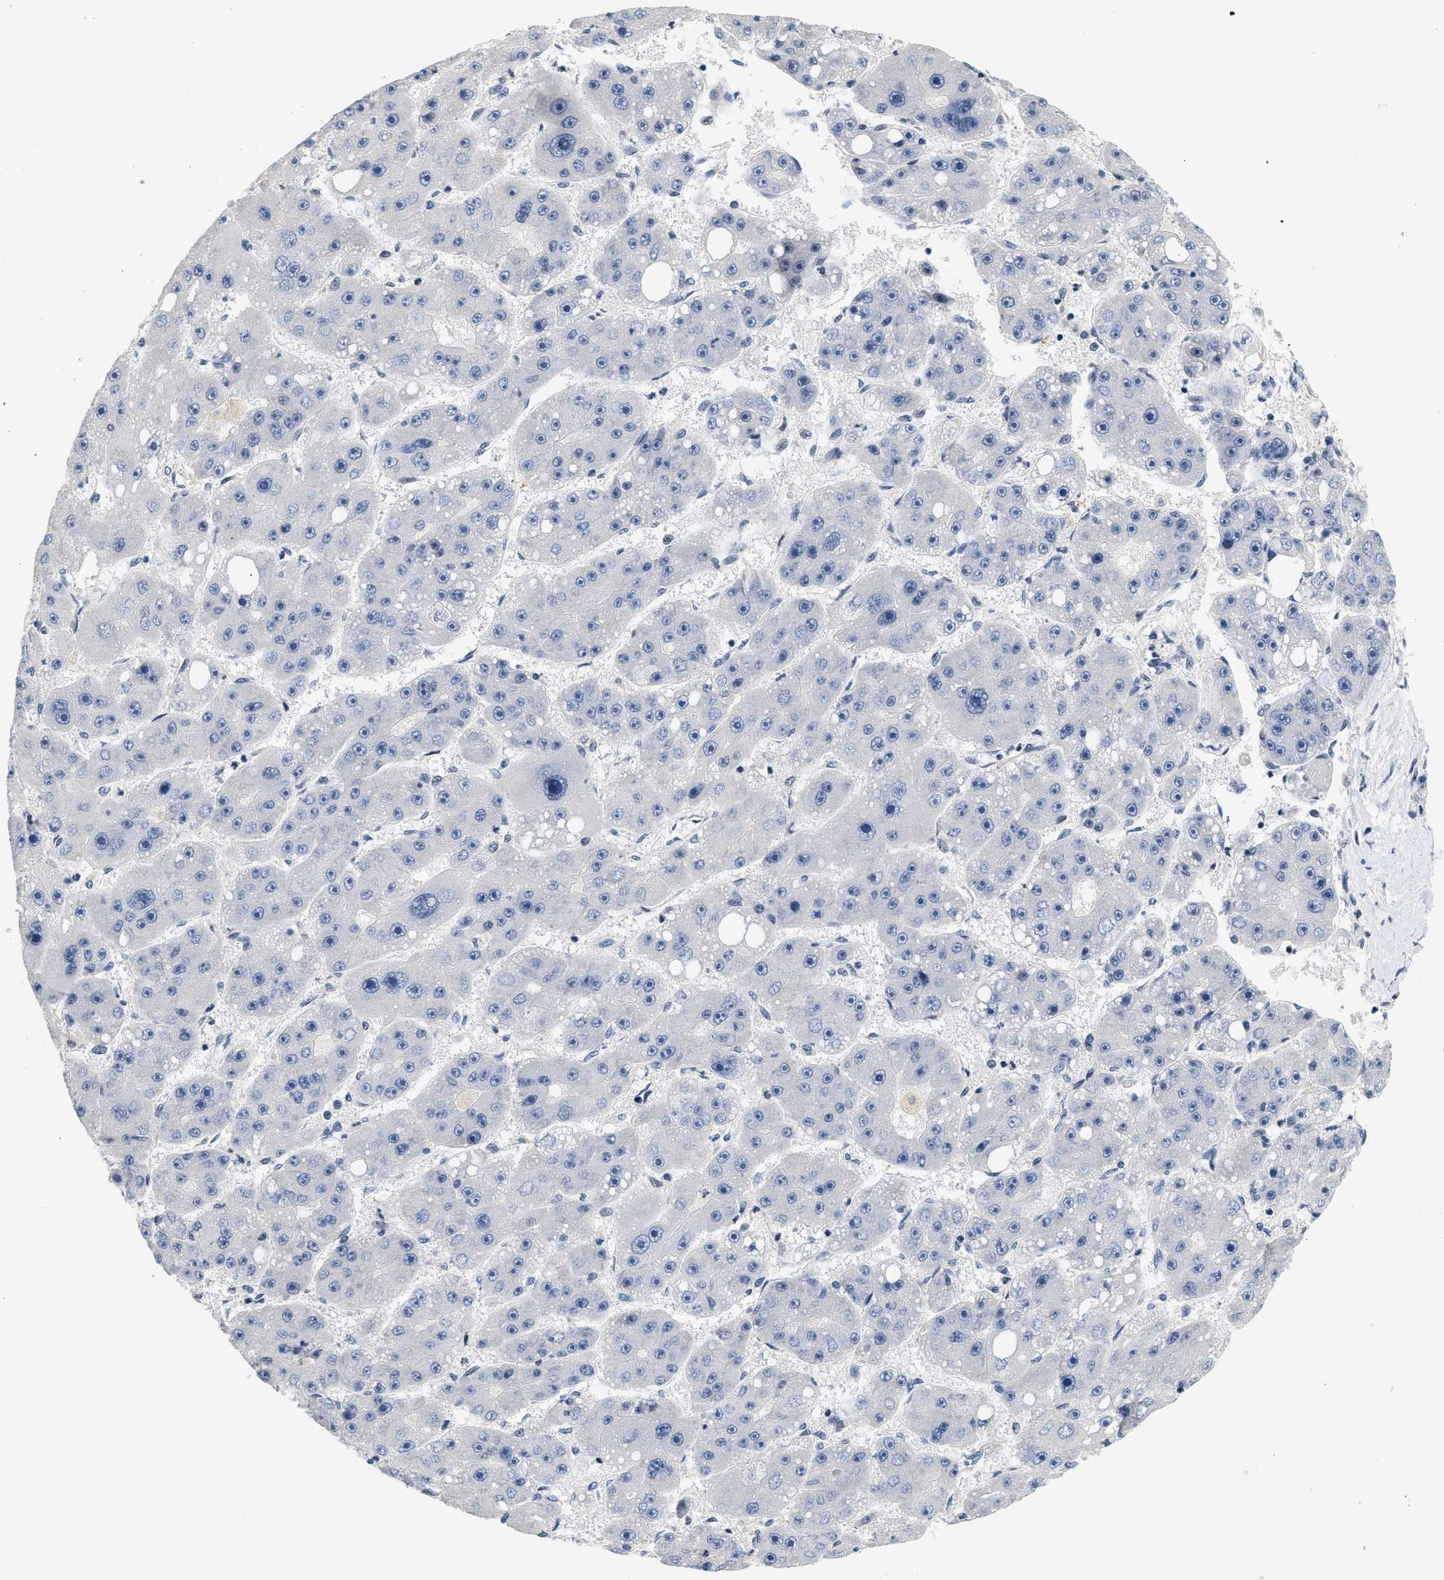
{"staining": {"intensity": "negative", "quantity": "none", "location": "none"}, "tissue": "liver cancer", "cell_type": "Tumor cells", "image_type": "cancer", "snomed": [{"axis": "morphology", "description": "Carcinoma, Hepatocellular, NOS"}, {"axis": "topography", "description": "Liver"}], "caption": "Protein analysis of liver hepatocellular carcinoma reveals no significant expression in tumor cells.", "gene": "VIP", "patient": {"sex": "female", "age": 61}}